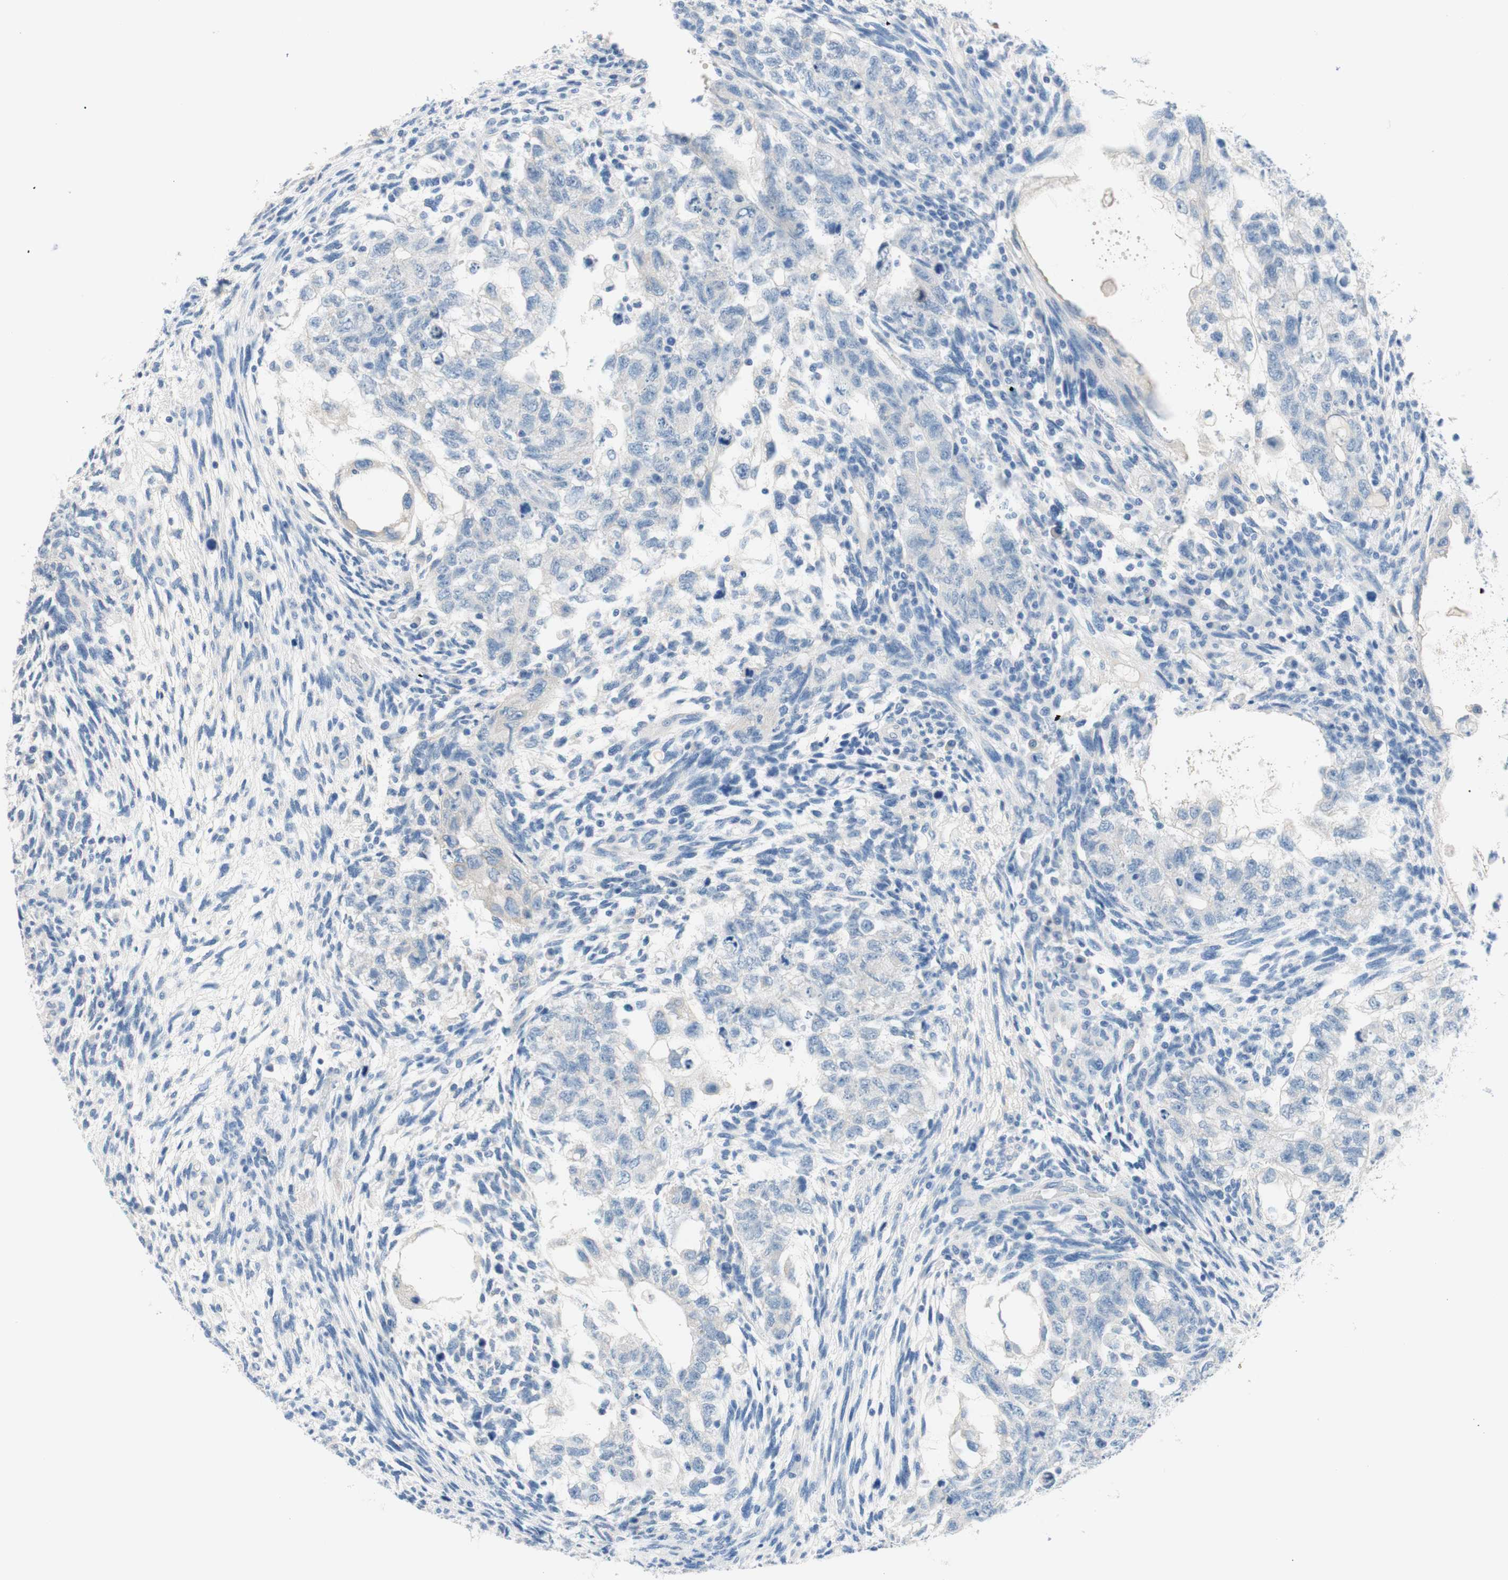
{"staining": {"intensity": "negative", "quantity": "none", "location": "none"}, "tissue": "testis cancer", "cell_type": "Tumor cells", "image_type": "cancer", "snomed": [{"axis": "morphology", "description": "Normal tissue, NOS"}, {"axis": "morphology", "description": "Carcinoma, Embryonal, NOS"}, {"axis": "topography", "description": "Testis"}], "caption": "This is an immunohistochemistry micrograph of testis cancer (embryonal carcinoma). There is no staining in tumor cells.", "gene": "PASD1", "patient": {"sex": "male", "age": 36}}